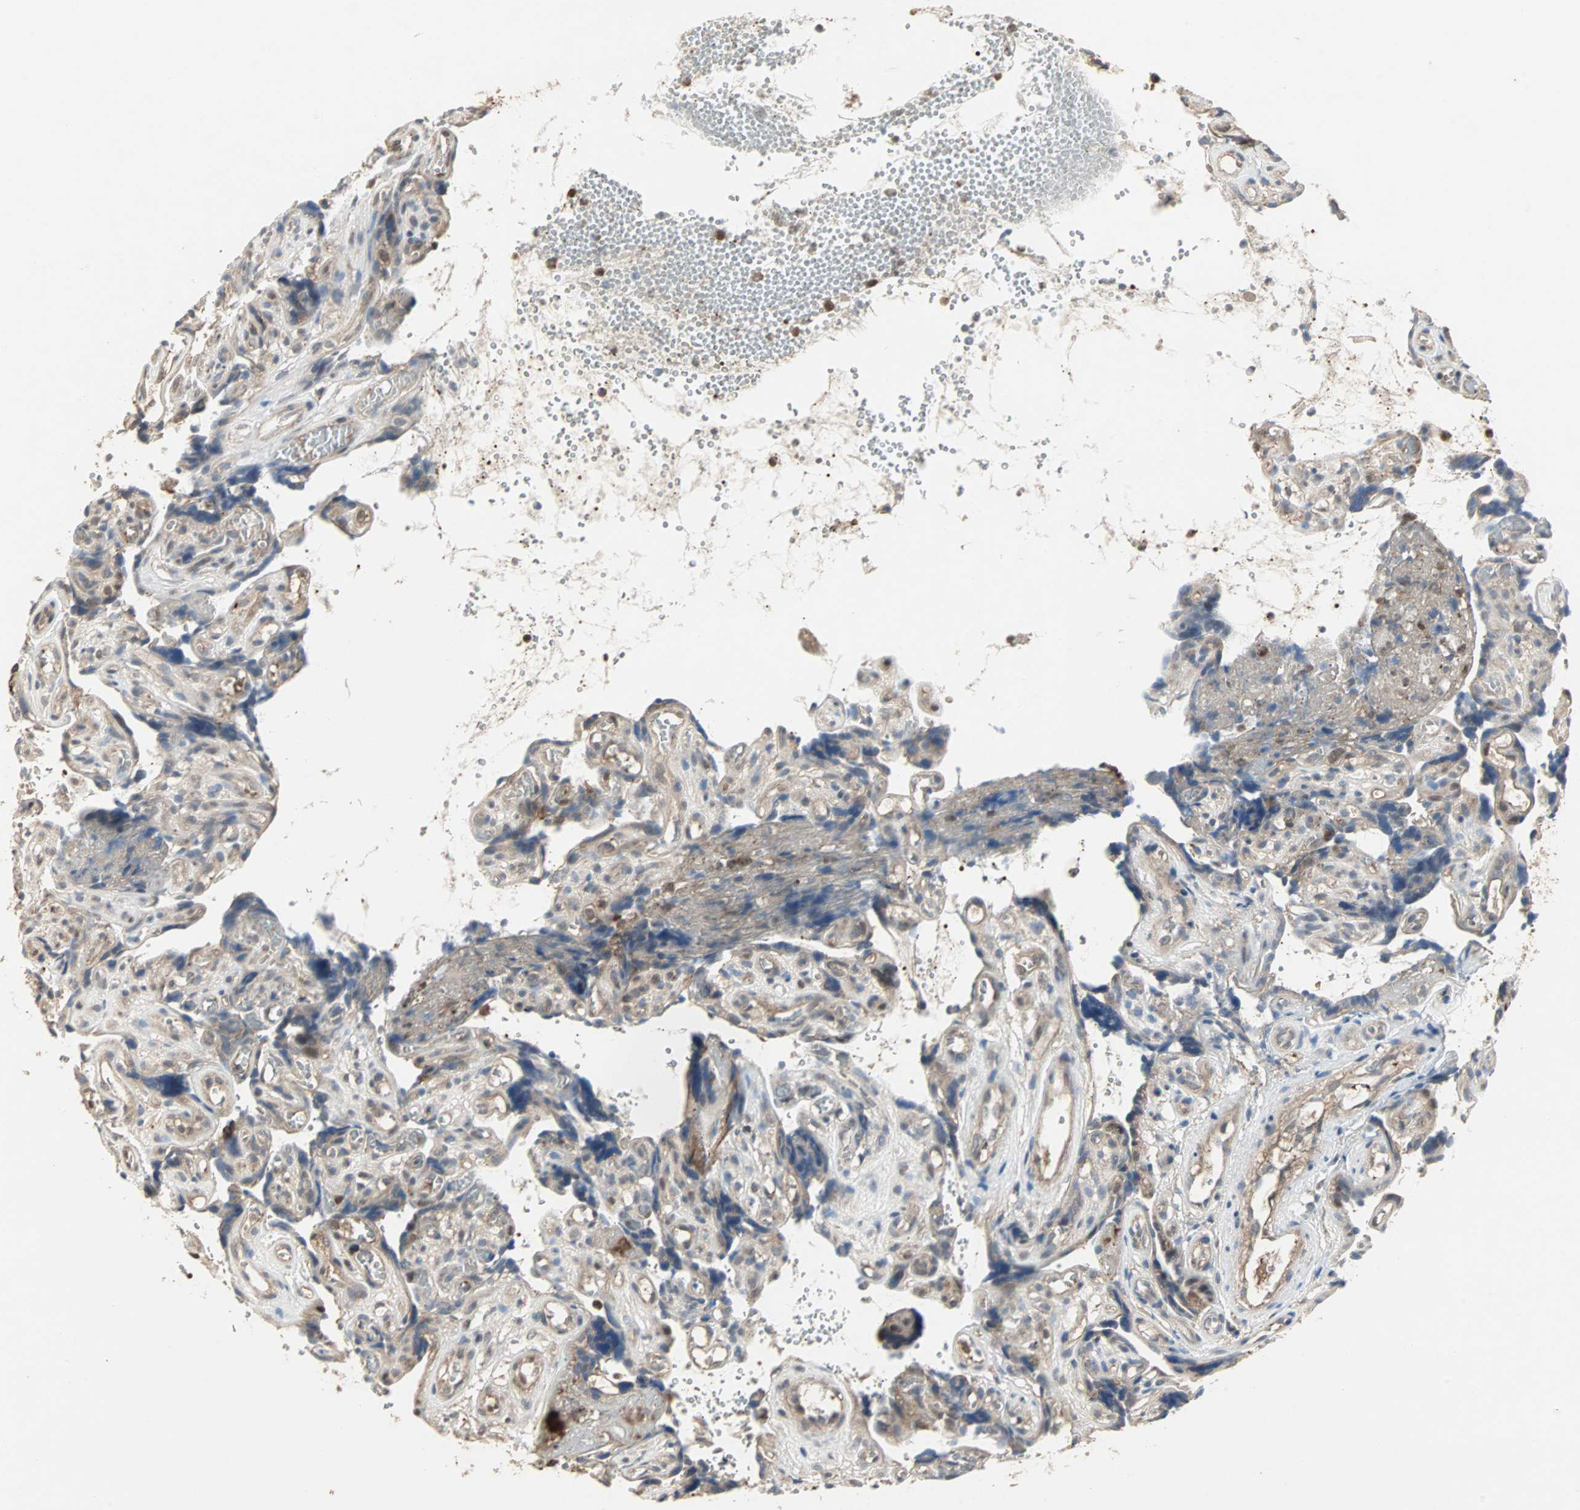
{"staining": {"intensity": "moderate", "quantity": ">75%", "location": "cytoplasmic/membranous"}, "tissue": "placenta", "cell_type": "Decidual cells", "image_type": "normal", "snomed": [{"axis": "morphology", "description": "Normal tissue, NOS"}, {"axis": "topography", "description": "Placenta"}], "caption": "The immunohistochemical stain highlights moderate cytoplasmic/membranous expression in decidual cells of unremarkable placenta.", "gene": "DRG2", "patient": {"sex": "female", "age": 30}}